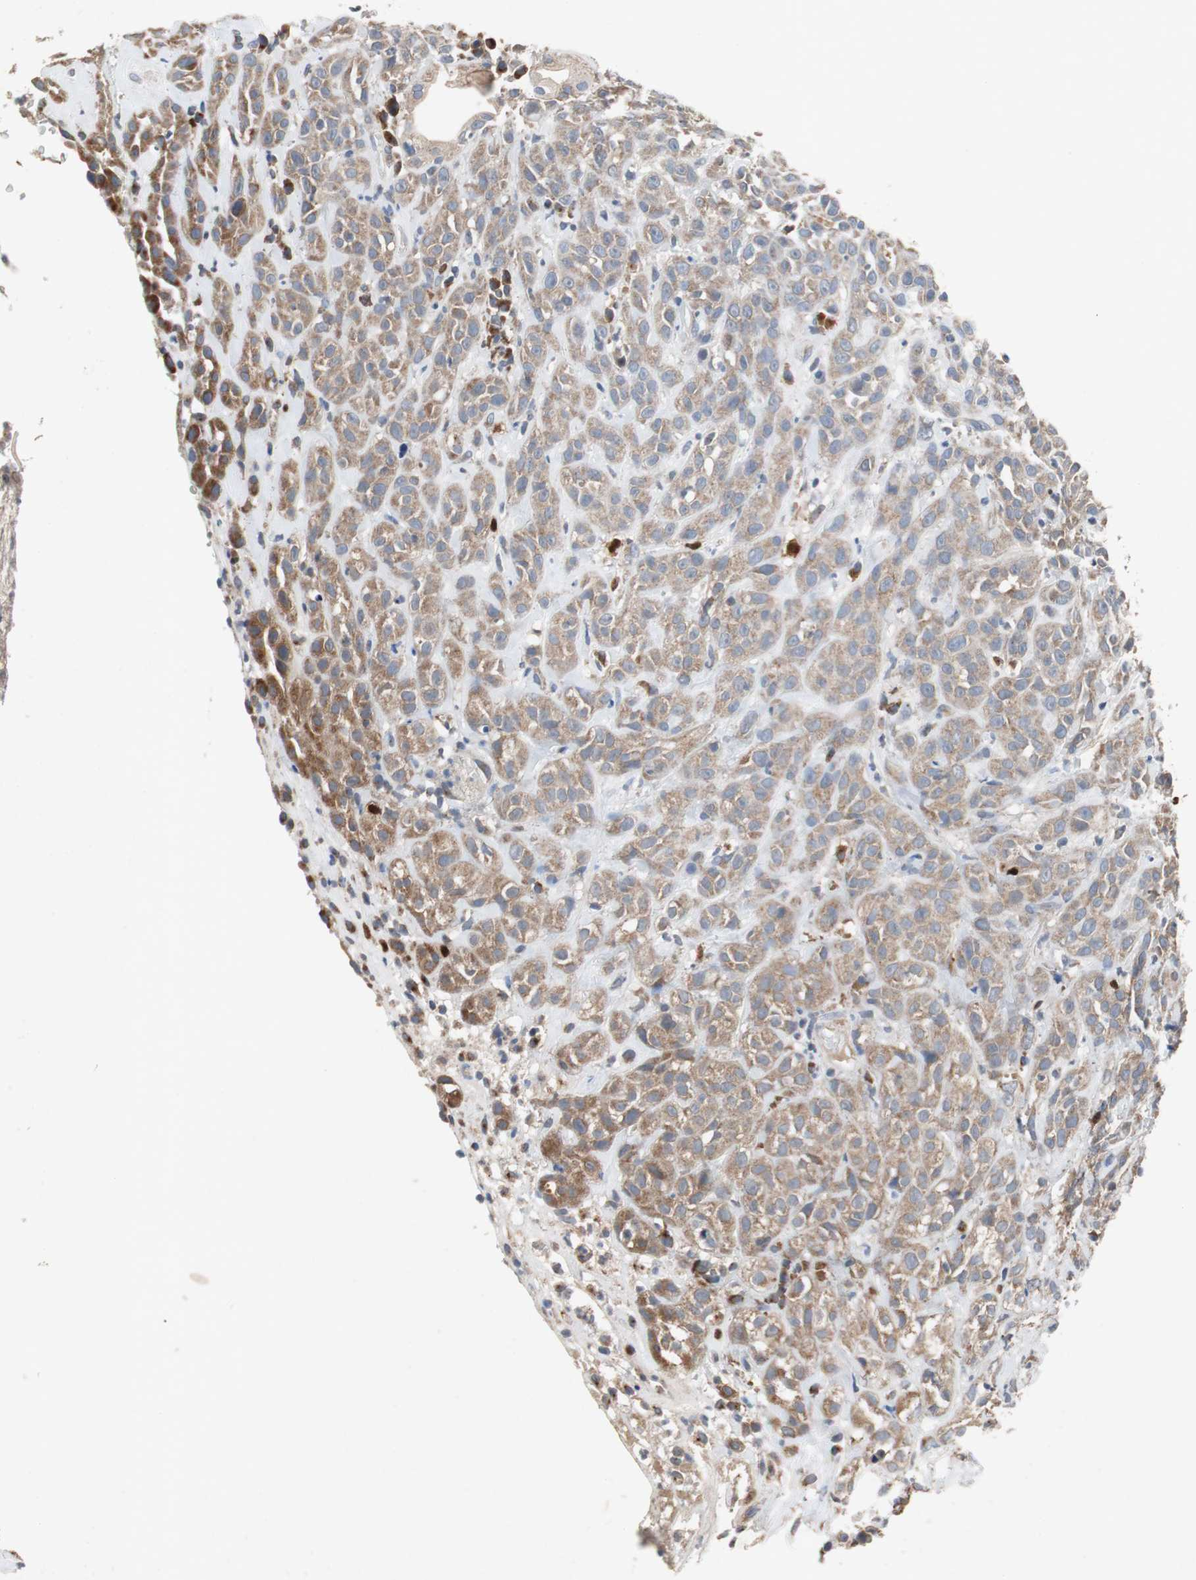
{"staining": {"intensity": "moderate", "quantity": ">75%", "location": "cytoplasmic/membranous"}, "tissue": "head and neck cancer", "cell_type": "Tumor cells", "image_type": "cancer", "snomed": [{"axis": "morphology", "description": "Squamous cell carcinoma, NOS"}, {"axis": "topography", "description": "Head-Neck"}], "caption": "Moderate cytoplasmic/membranous positivity for a protein is appreciated in about >75% of tumor cells of head and neck squamous cell carcinoma using immunohistochemistry.", "gene": "CALB2", "patient": {"sex": "male", "age": 62}}